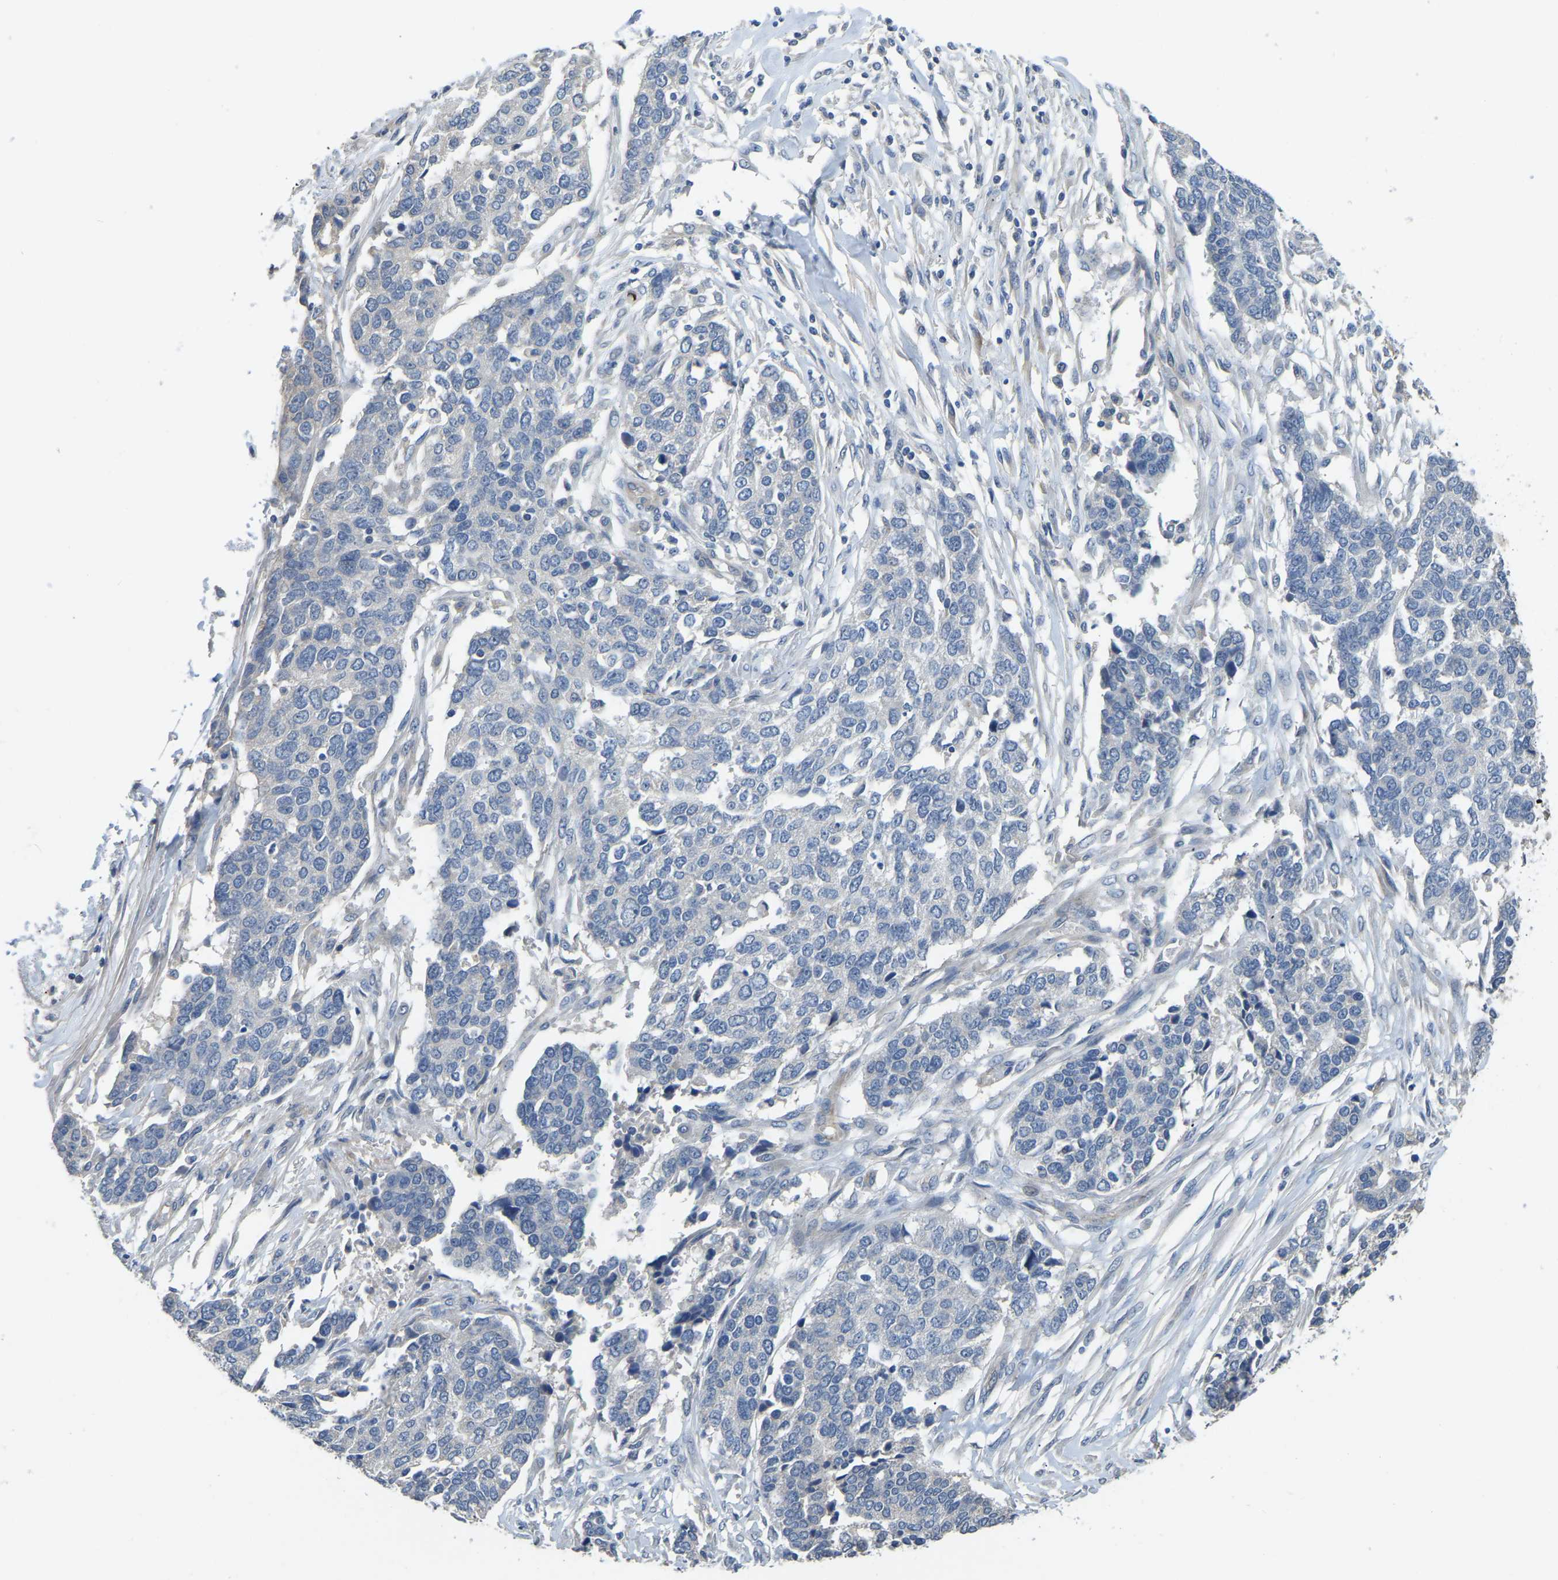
{"staining": {"intensity": "negative", "quantity": "none", "location": "none"}, "tissue": "ovarian cancer", "cell_type": "Tumor cells", "image_type": "cancer", "snomed": [{"axis": "morphology", "description": "Cystadenocarcinoma, serous, NOS"}, {"axis": "topography", "description": "Ovary"}], "caption": "An image of ovarian serous cystadenocarcinoma stained for a protein demonstrates no brown staining in tumor cells.", "gene": "HIGD2B", "patient": {"sex": "female", "age": 44}}